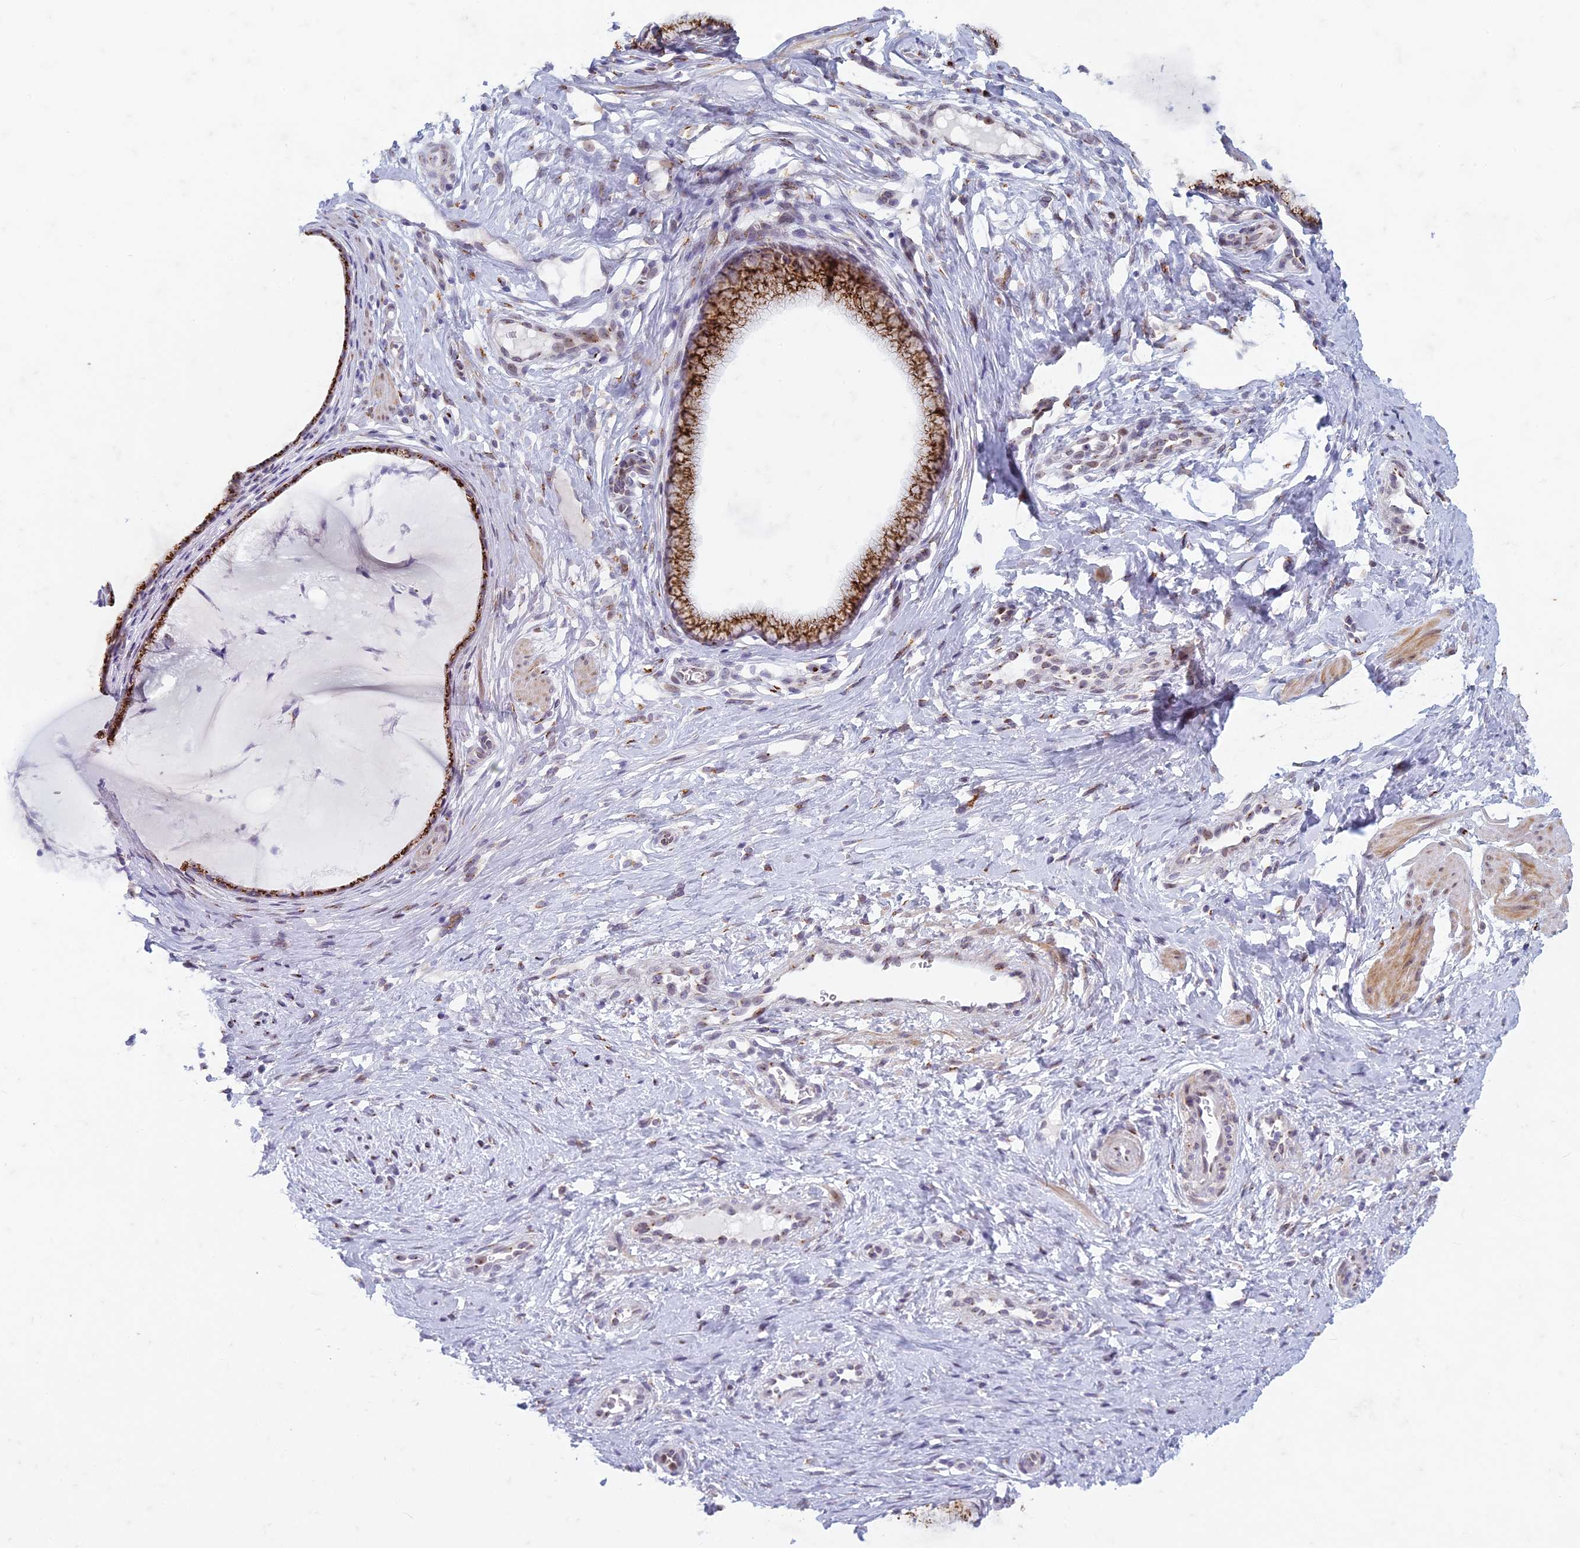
{"staining": {"intensity": "strong", "quantity": ">75%", "location": "cytoplasmic/membranous"}, "tissue": "cervix", "cell_type": "Glandular cells", "image_type": "normal", "snomed": [{"axis": "morphology", "description": "Normal tissue, NOS"}, {"axis": "topography", "description": "Cervix"}], "caption": "IHC image of benign cervix: cervix stained using immunohistochemistry displays high levels of strong protein expression localized specifically in the cytoplasmic/membranous of glandular cells, appearing as a cytoplasmic/membranous brown color.", "gene": "FAM3C", "patient": {"sex": "female", "age": 36}}